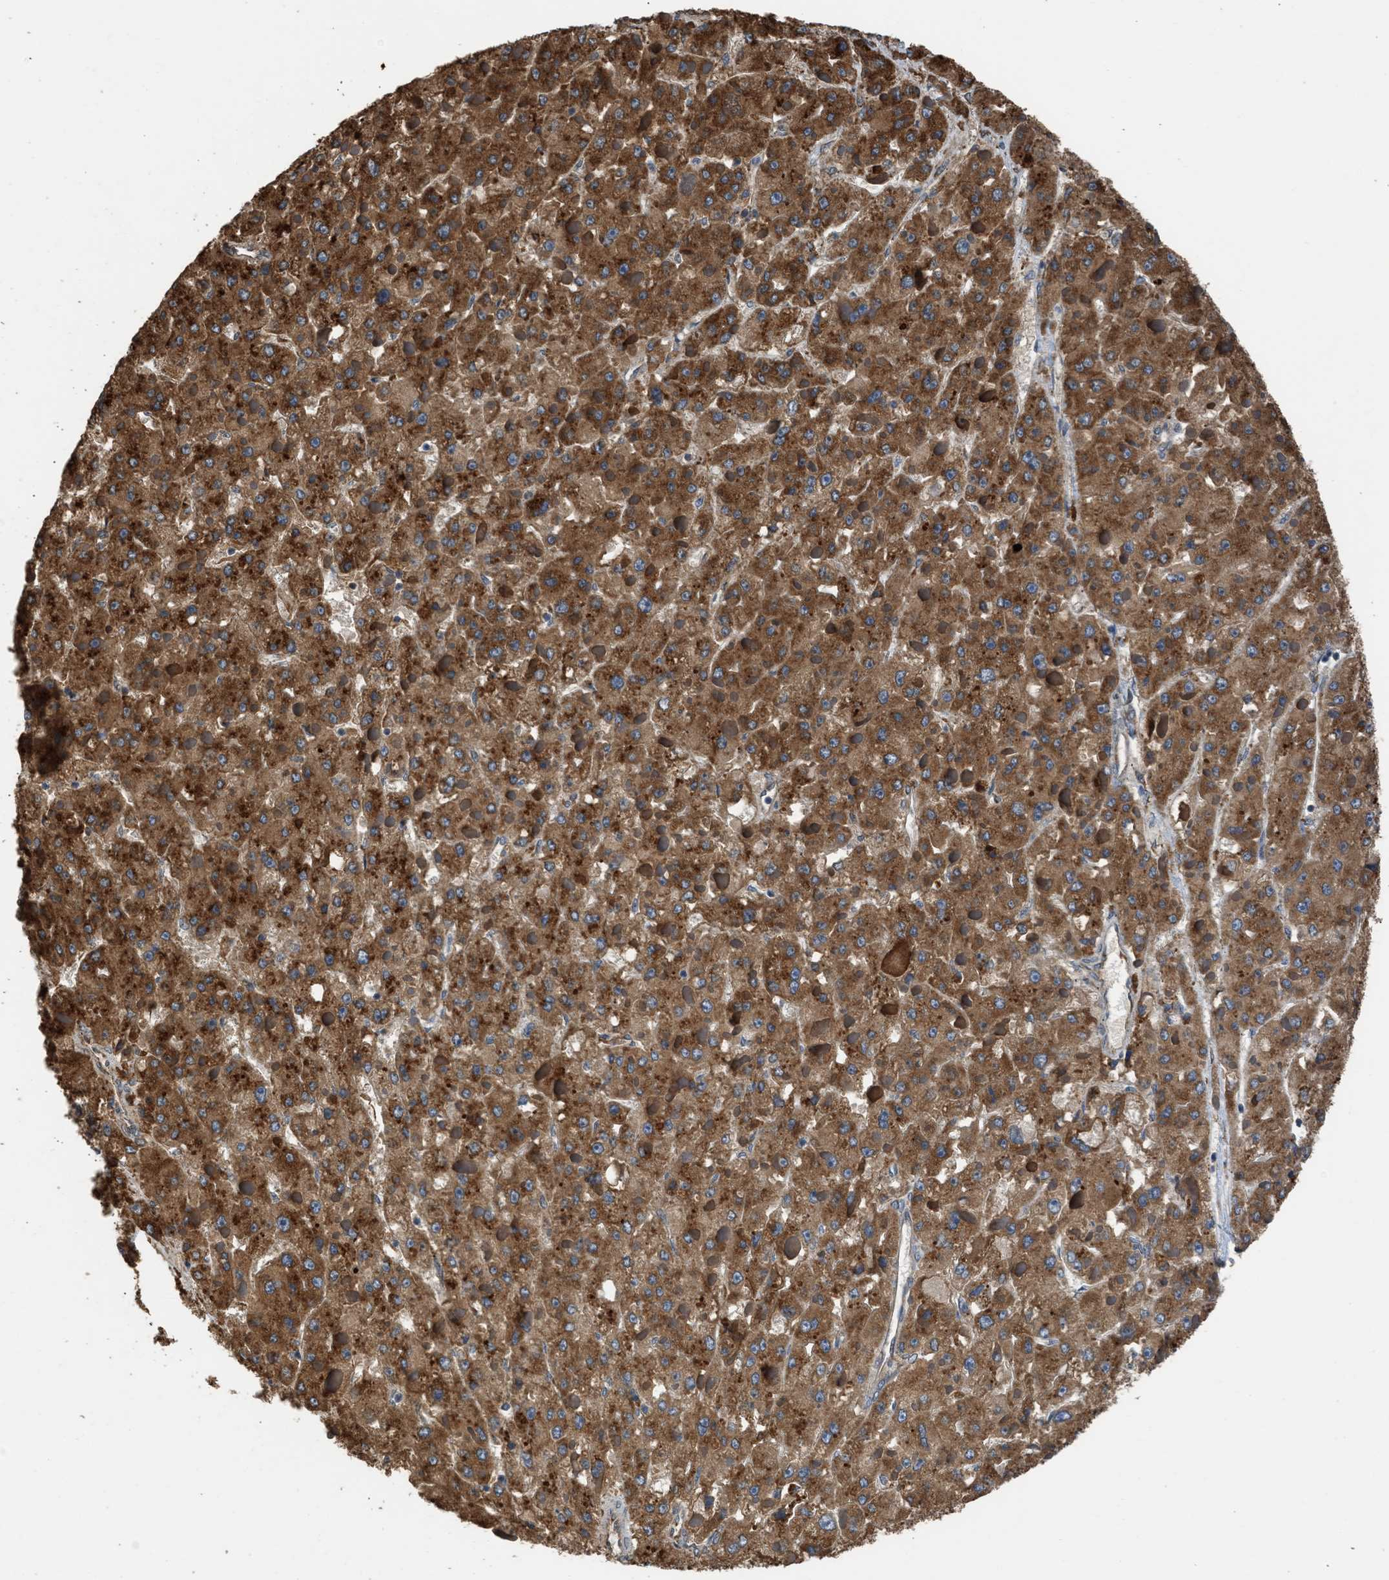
{"staining": {"intensity": "strong", "quantity": ">75%", "location": "cytoplasmic/membranous"}, "tissue": "liver cancer", "cell_type": "Tumor cells", "image_type": "cancer", "snomed": [{"axis": "morphology", "description": "Carcinoma, Hepatocellular, NOS"}, {"axis": "topography", "description": "Liver"}], "caption": "This image displays immunohistochemistry (IHC) staining of human liver hepatocellular carcinoma, with high strong cytoplasmic/membranous staining in approximately >75% of tumor cells.", "gene": "SLC36A4", "patient": {"sex": "female", "age": 73}}